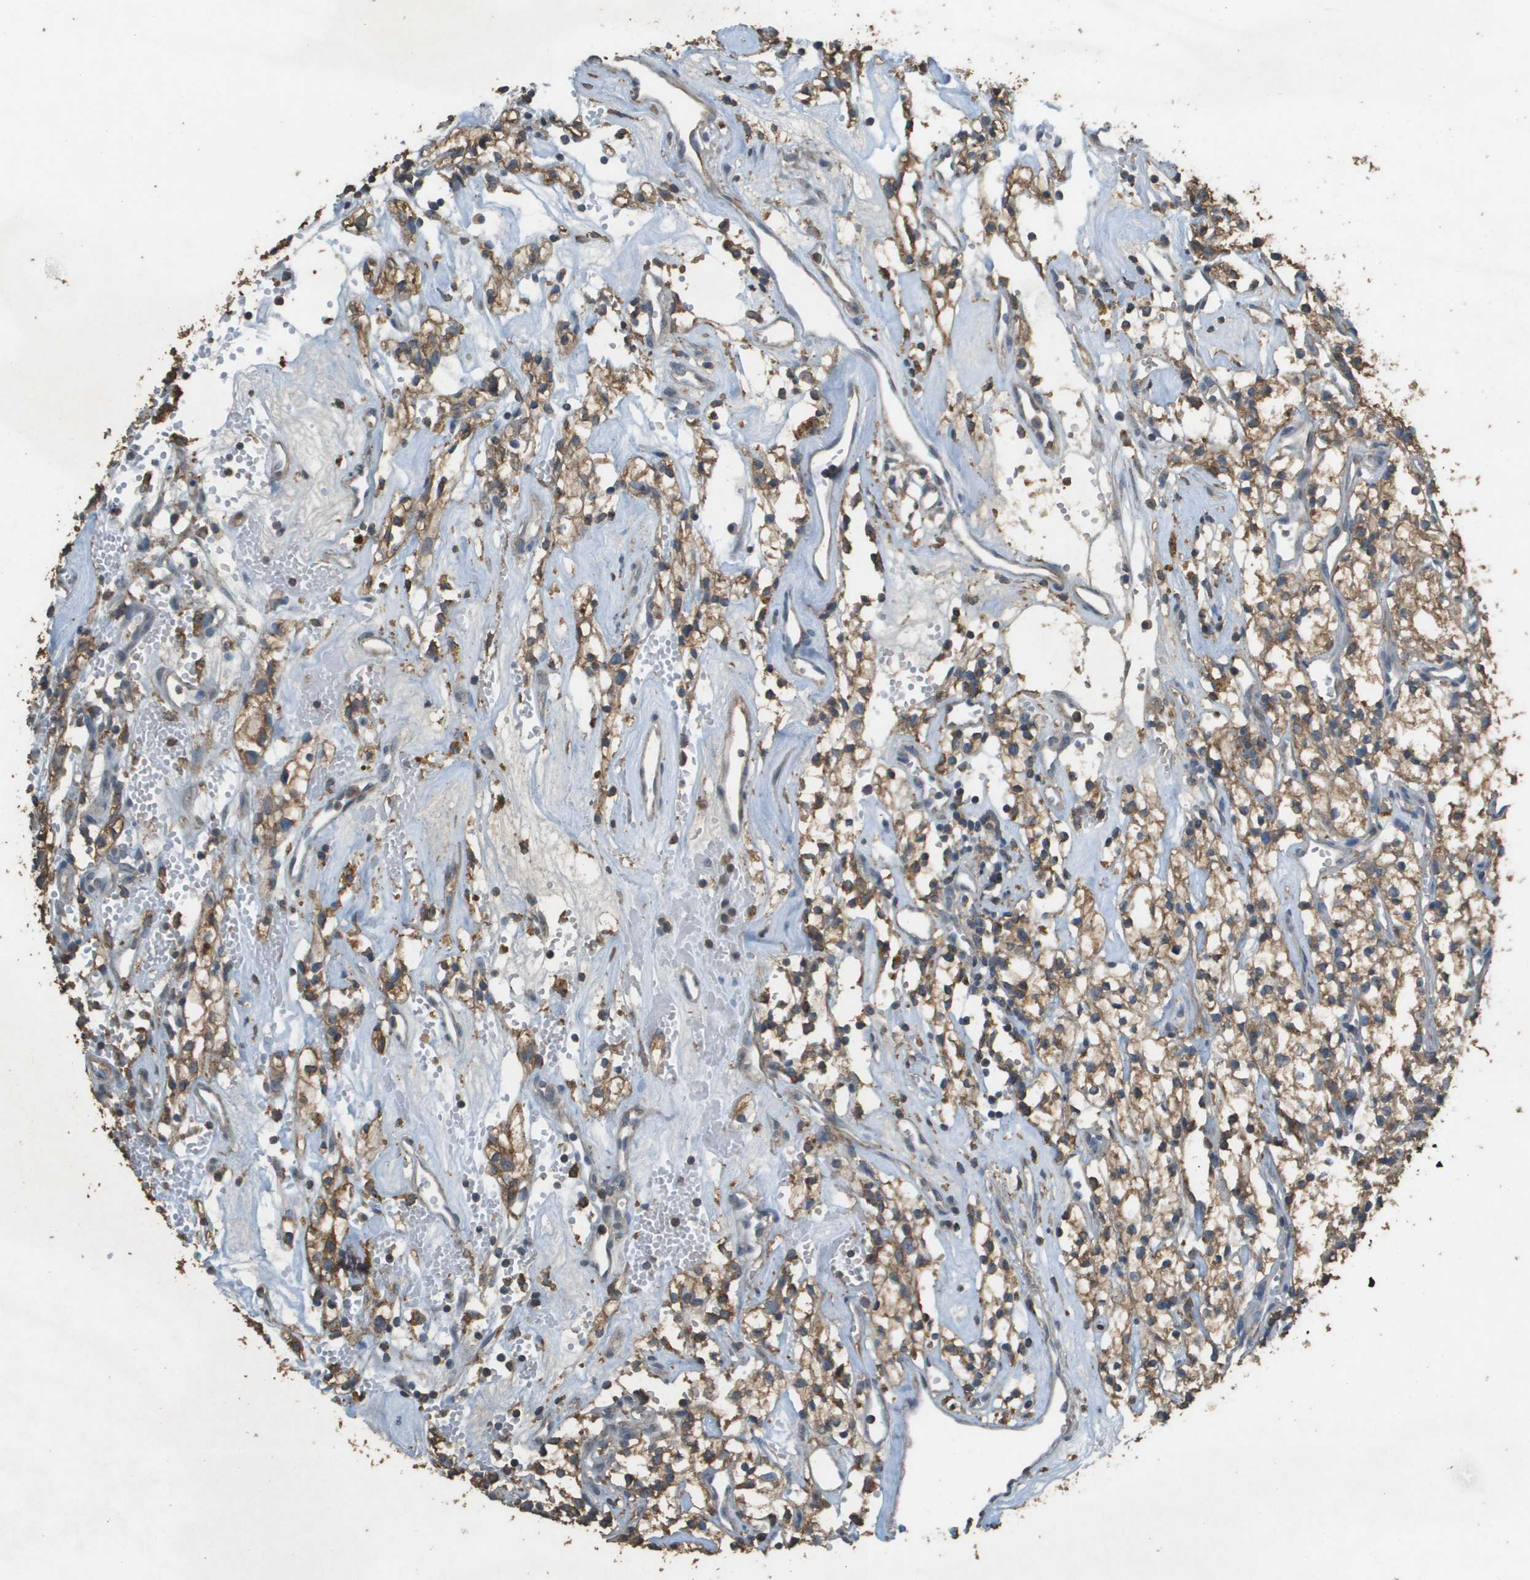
{"staining": {"intensity": "moderate", "quantity": ">75%", "location": "cytoplasmic/membranous"}, "tissue": "renal cancer", "cell_type": "Tumor cells", "image_type": "cancer", "snomed": [{"axis": "morphology", "description": "Adenocarcinoma, NOS"}, {"axis": "topography", "description": "Kidney"}], "caption": "An immunohistochemistry (IHC) micrograph of tumor tissue is shown. Protein staining in brown labels moderate cytoplasmic/membranous positivity in adenocarcinoma (renal) within tumor cells.", "gene": "MS4A7", "patient": {"sex": "male", "age": 59}}